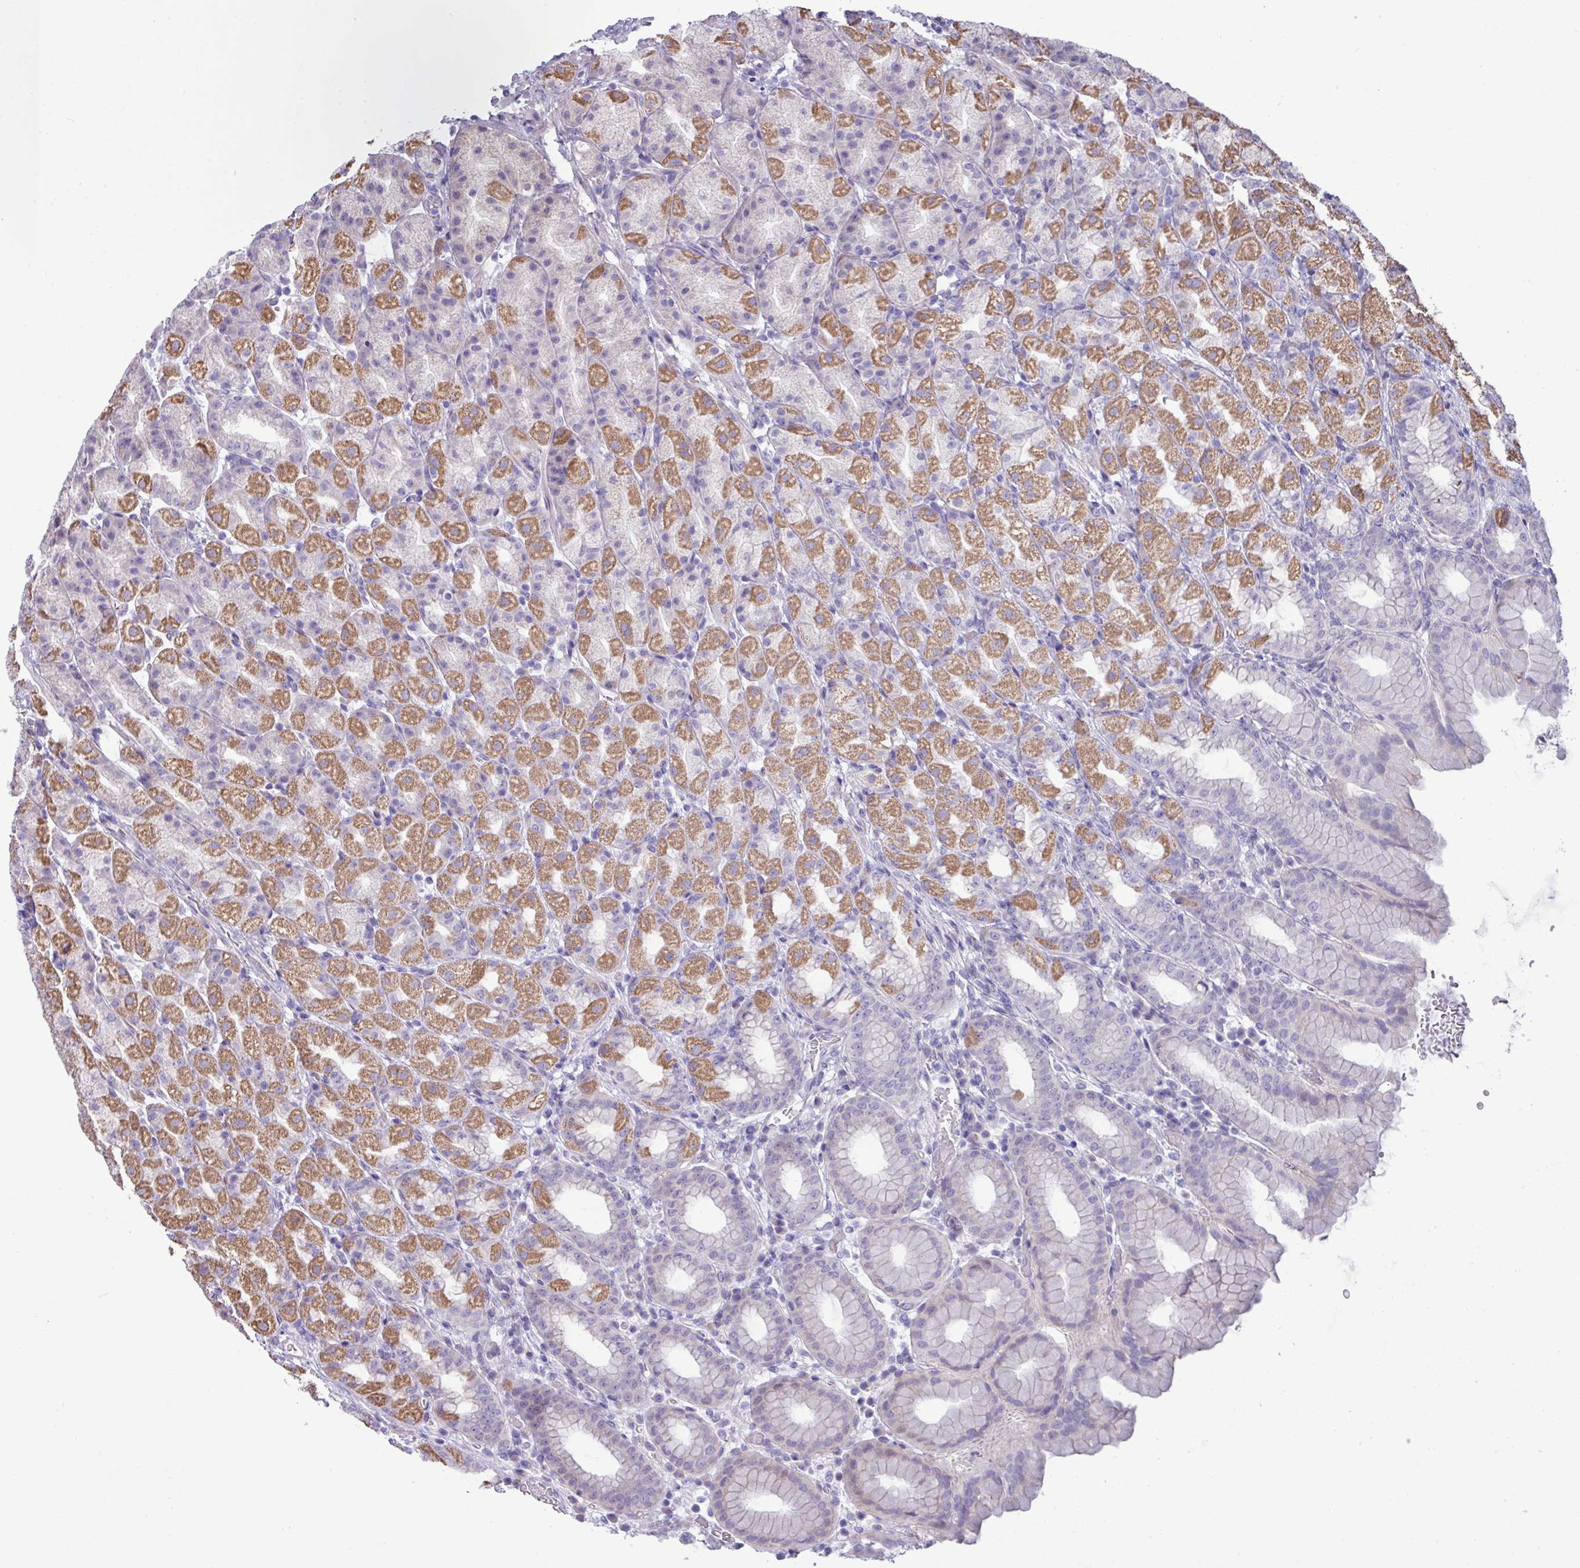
{"staining": {"intensity": "moderate", "quantity": "25%-75%", "location": "cytoplasmic/membranous"}, "tissue": "stomach", "cell_type": "Glandular cells", "image_type": "normal", "snomed": [{"axis": "morphology", "description": "Normal tissue, NOS"}, {"axis": "topography", "description": "Stomach, upper"}, {"axis": "topography", "description": "Stomach"}], "caption": "The photomicrograph shows immunohistochemical staining of benign stomach. There is moderate cytoplasmic/membranous positivity is appreciated in approximately 25%-75% of glandular cells. (Stains: DAB in brown, nuclei in blue, Microscopy: brightfield microscopy at high magnification).", "gene": "IRGC", "patient": {"sex": "male", "age": 68}}